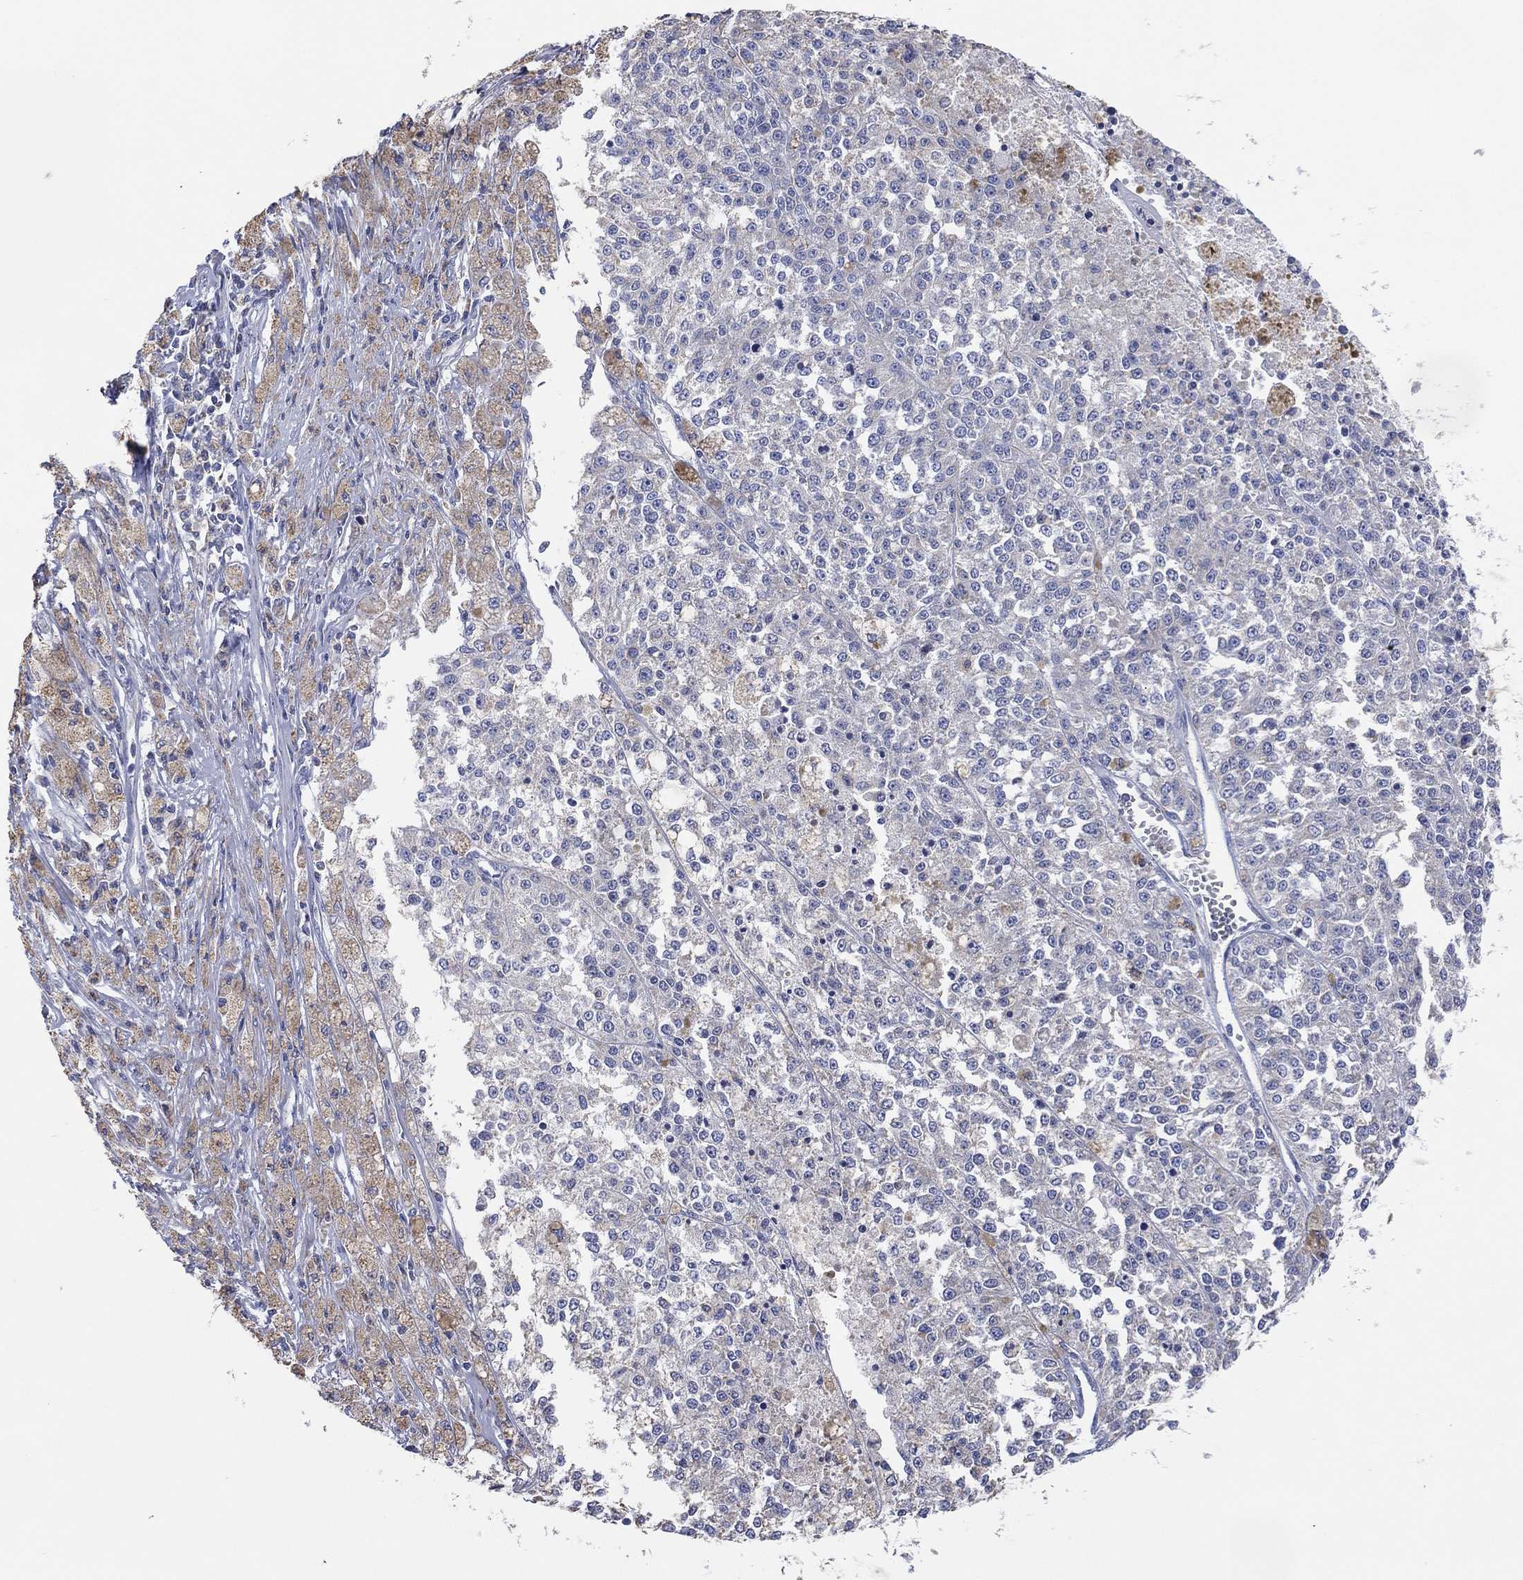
{"staining": {"intensity": "negative", "quantity": "none", "location": "none"}, "tissue": "melanoma", "cell_type": "Tumor cells", "image_type": "cancer", "snomed": [{"axis": "morphology", "description": "Malignant melanoma, Metastatic site"}, {"axis": "topography", "description": "Lymph node"}], "caption": "Image shows no significant protein expression in tumor cells of melanoma.", "gene": "CFTR", "patient": {"sex": "female", "age": 64}}